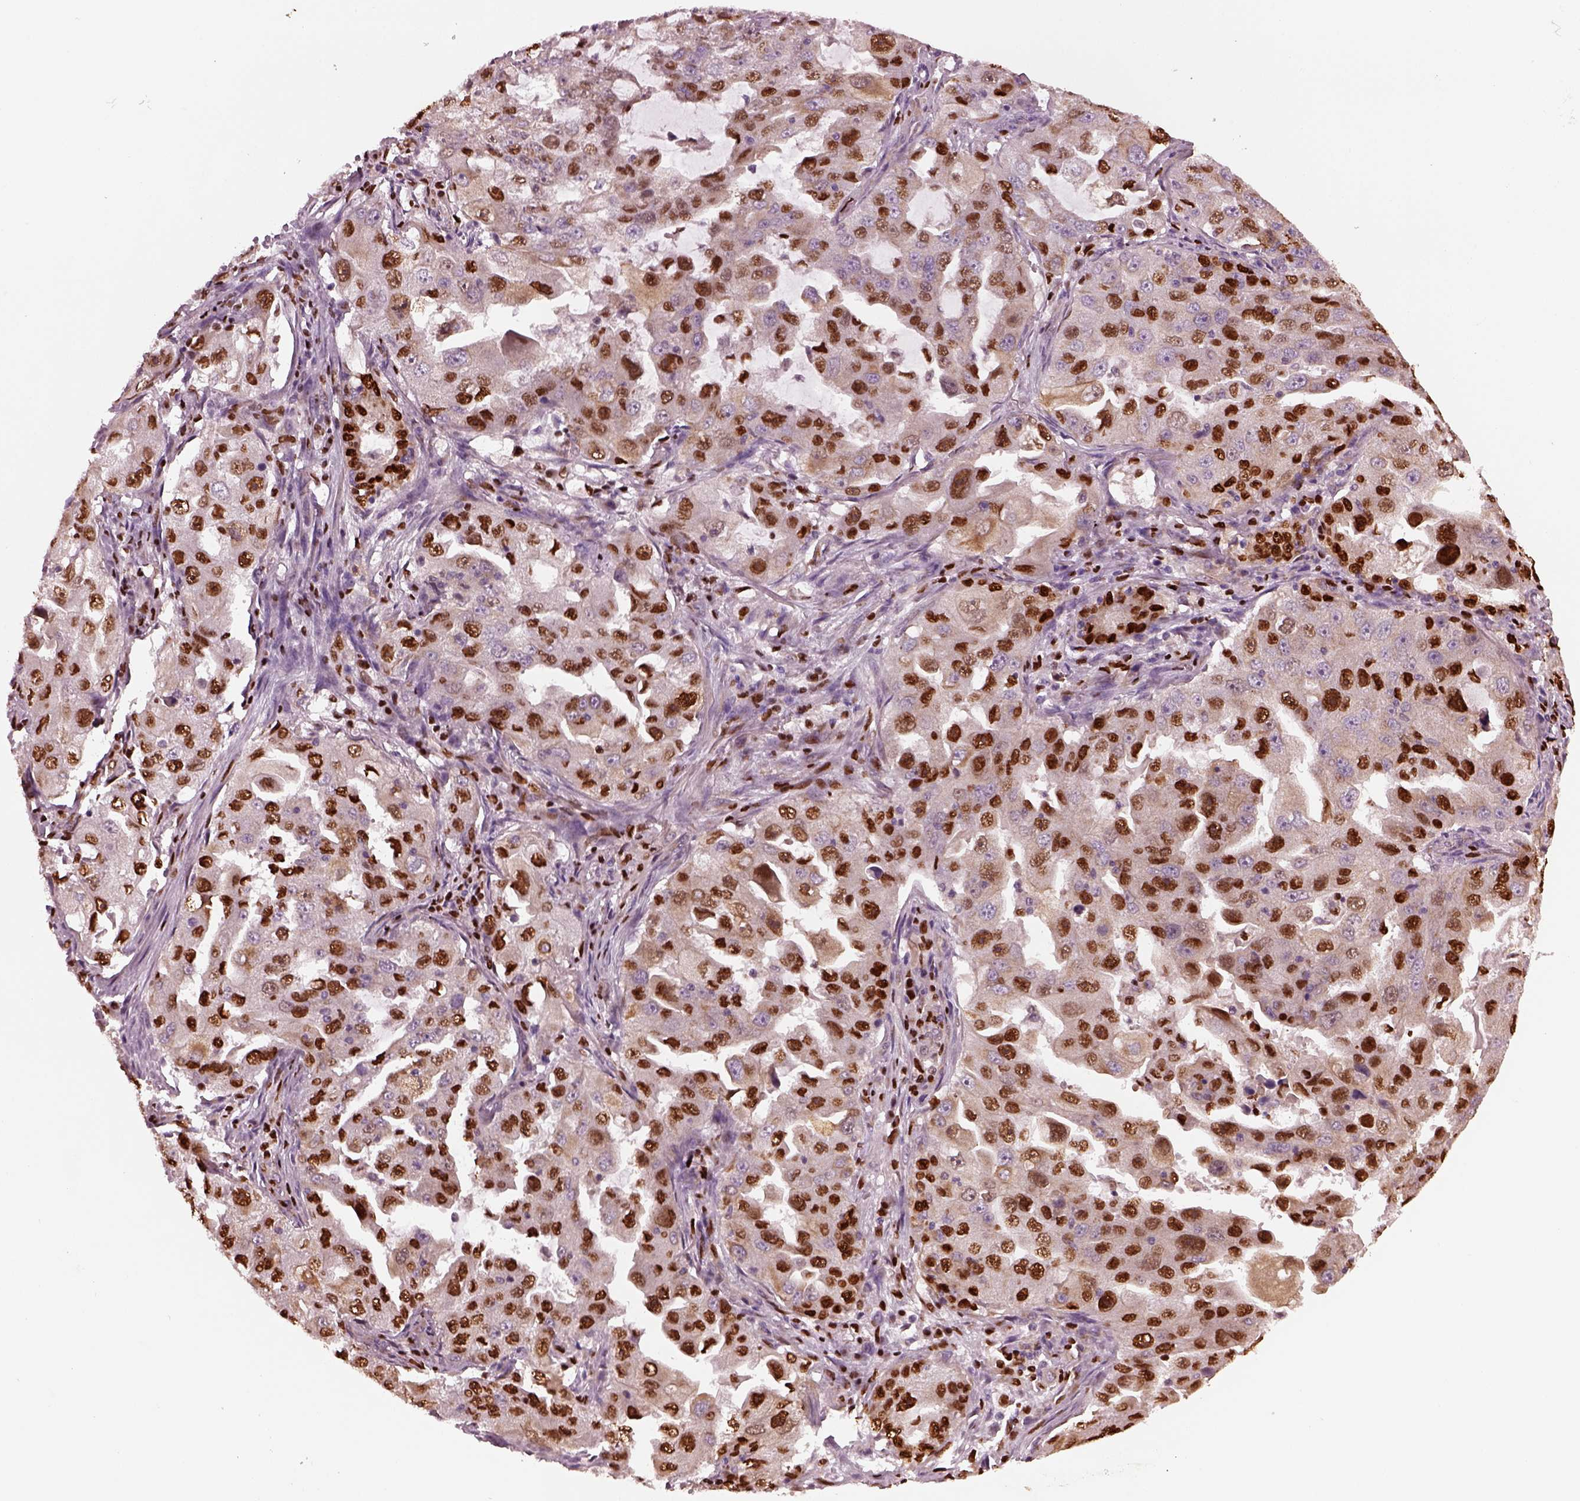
{"staining": {"intensity": "strong", "quantity": ">75%", "location": "nuclear"}, "tissue": "lung cancer", "cell_type": "Tumor cells", "image_type": "cancer", "snomed": [{"axis": "morphology", "description": "Adenocarcinoma, NOS"}, {"axis": "topography", "description": "Lung"}], "caption": "An immunohistochemistry micrograph of neoplastic tissue is shown. Protein staining in brown labels strong nuclear positivity in lung adenocarcinoma within tumor cells.", "gene": "RUFY3", "patient": {"sex": "female", "age": 61}}